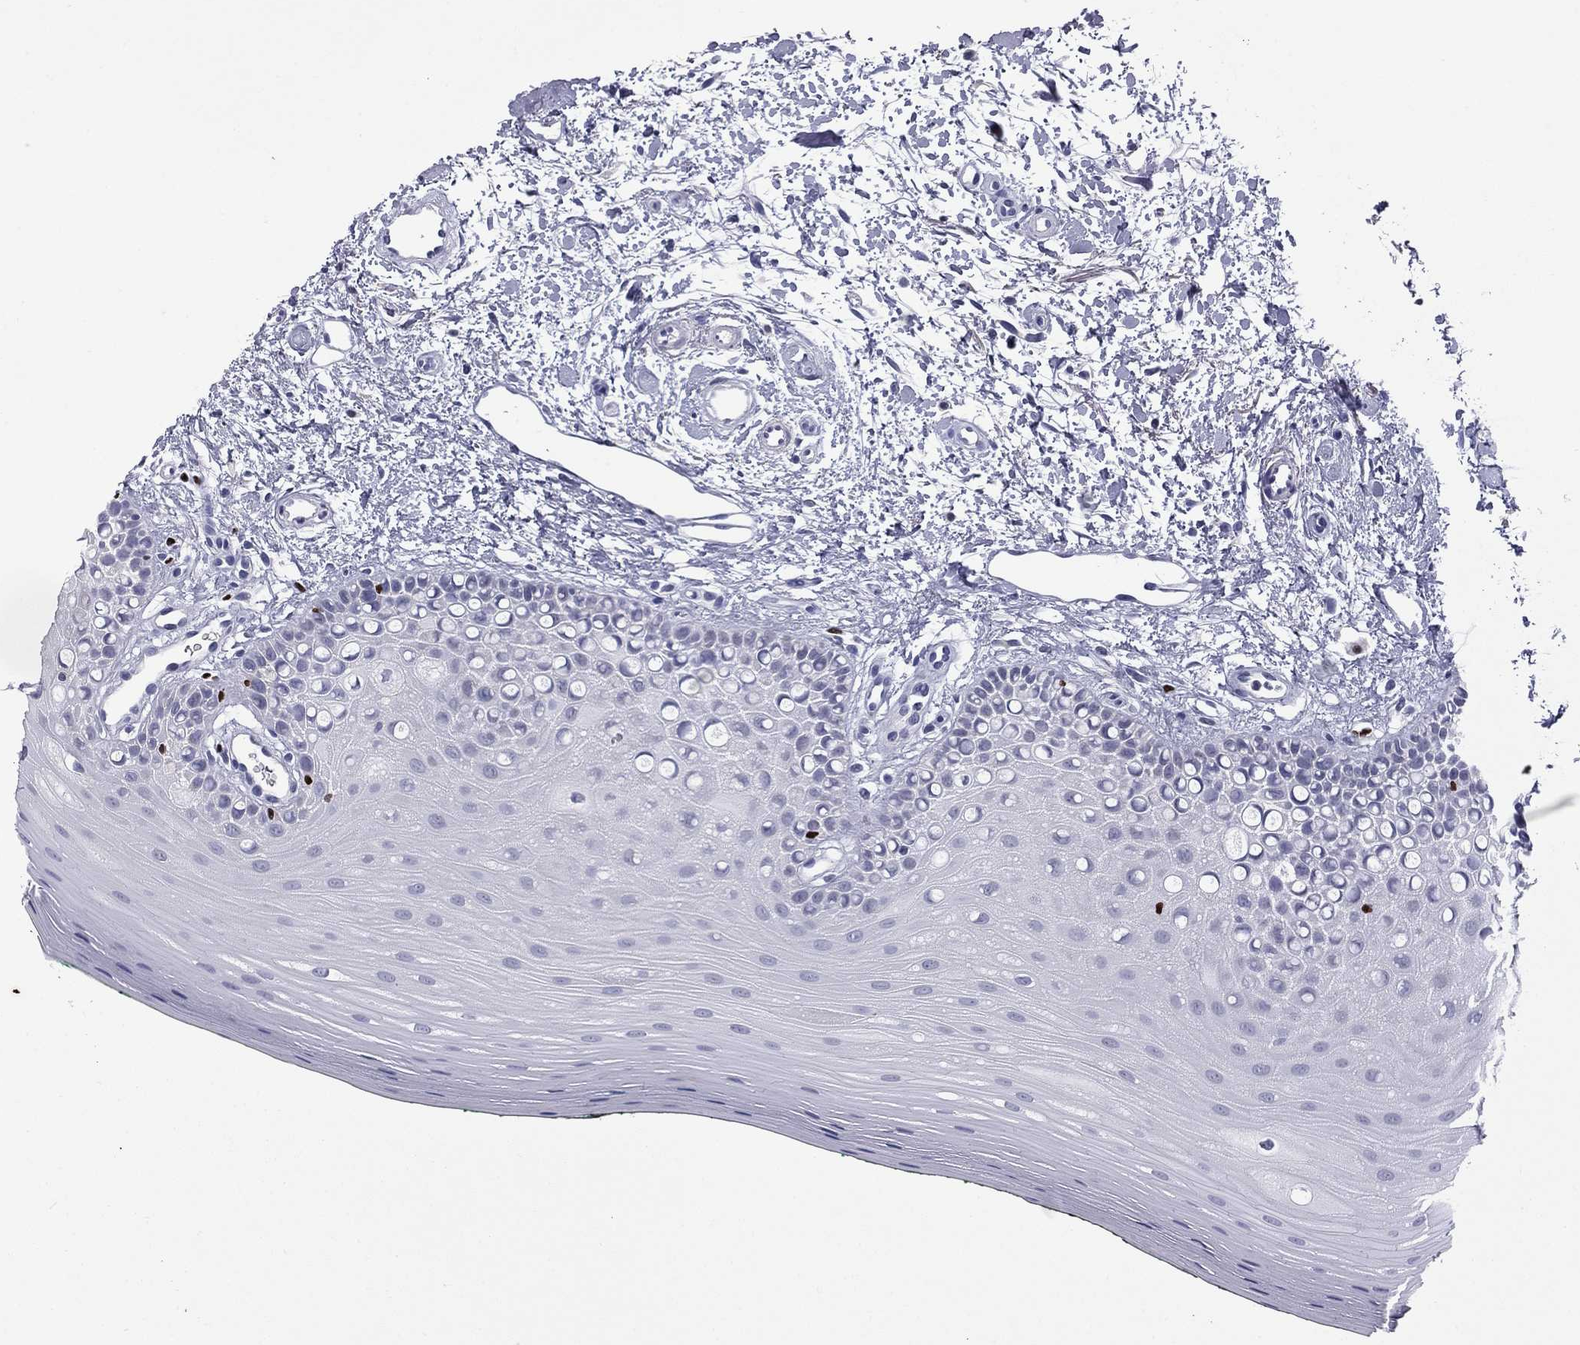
{"staining": {"intensity": "negative", "quantity": "none", "location": "none"}, "tissue": "oral mucosa", "cell_type": "Squamous epithelial cells", "image_type": "normal", "snomed": [{"axis": "morphology", "description": "Normal tissue, NOS"}, {"axis": "topography", "description": "Oral tissue"}], "caption": "Immunohistochemical staining of unremarkable human oral mucosa shows no significant positivity in squamous epithelial cells. (Stains: DAB immunohistochemistry (IHC) with hematoxylin counter stain, Microscopy: brightfield microscopy at high magnification).", "gene": "IKZF3", "patient": {"sex": "female", "age": 78}}